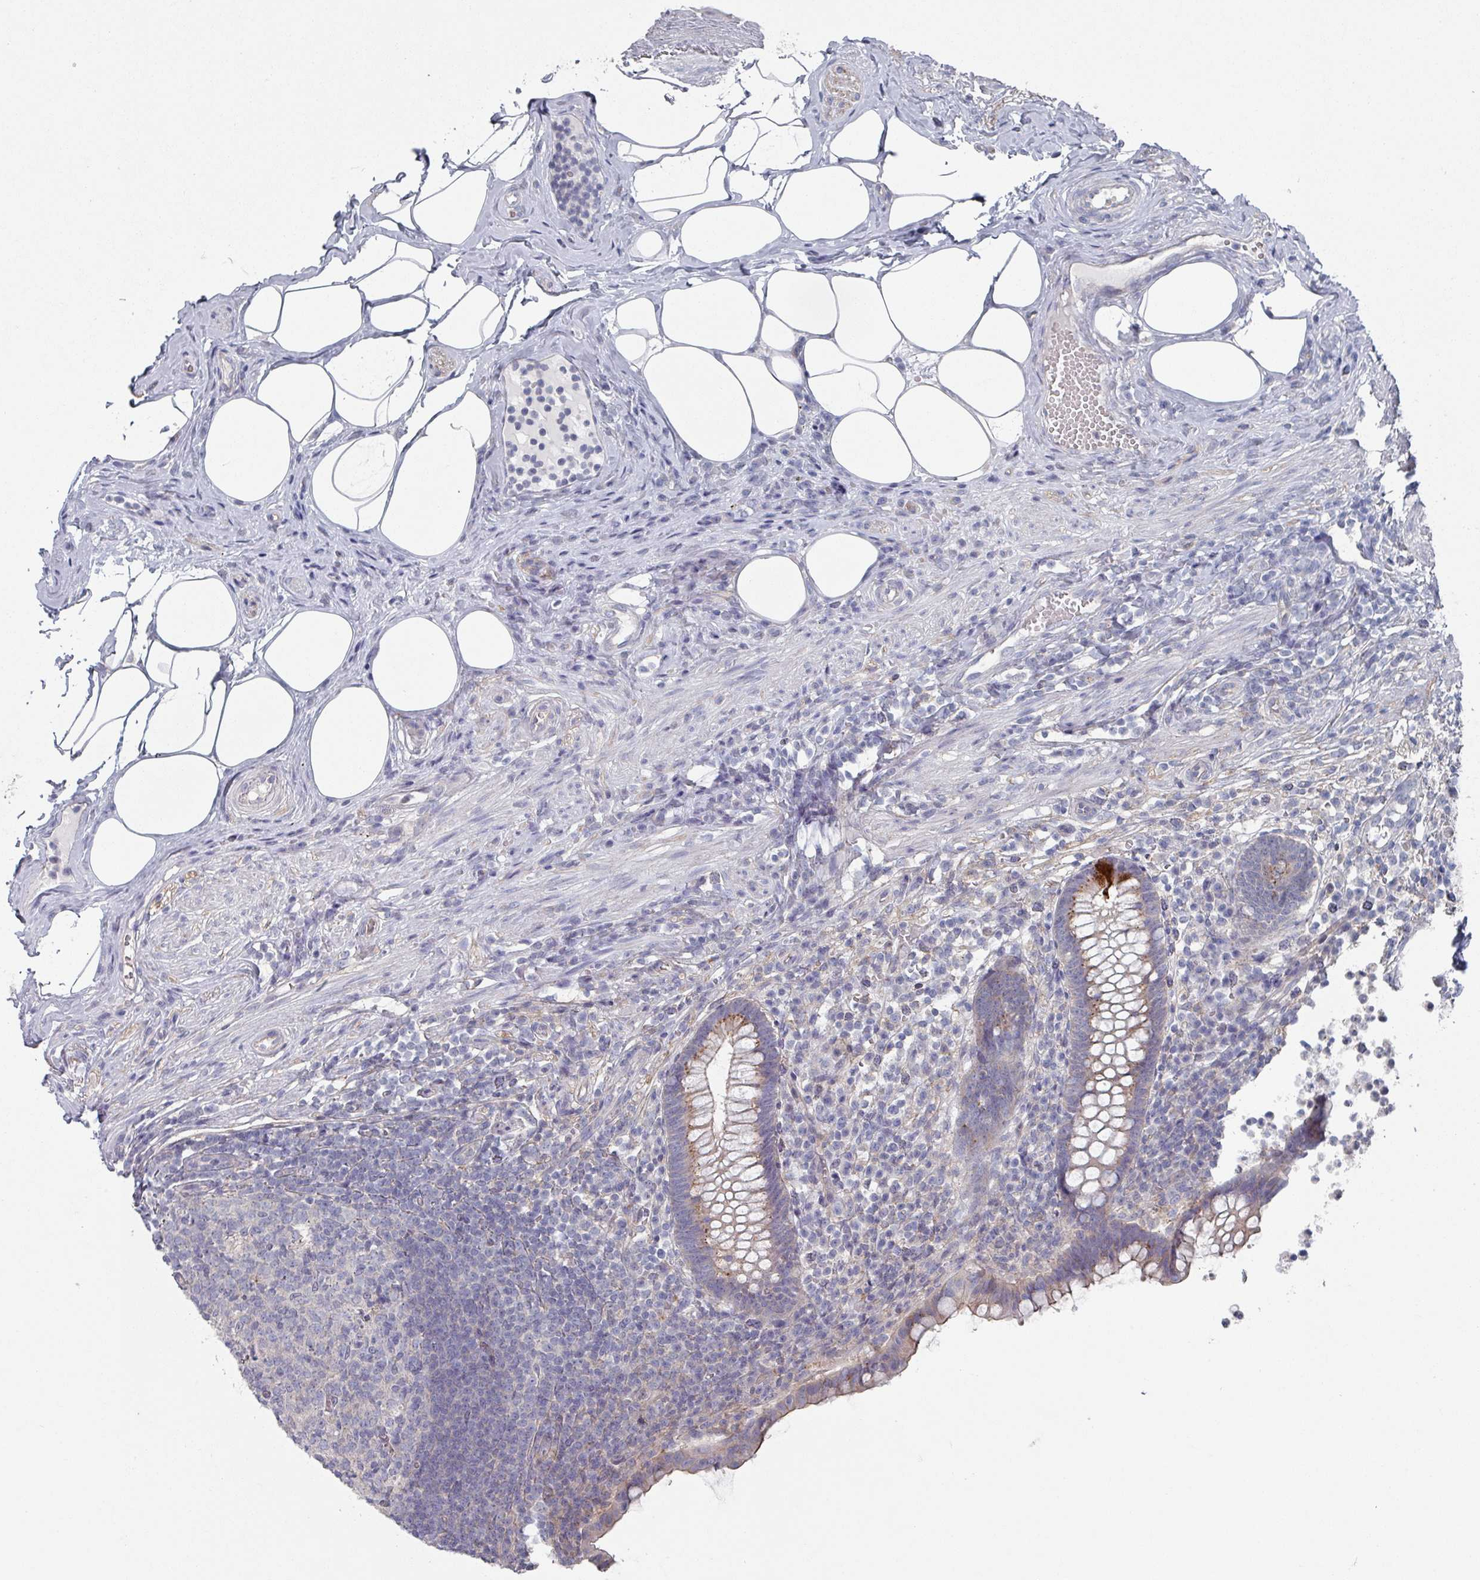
{"staining": {"intensity": "strong", "quantity": "<25%", "location": "cytoplasmic/membranous"}, "tissue": "appendix", "cell_type": "Glandular cells", "image_type": "normal", "snomed": [{"axis": "morphology", "description": "Normal tissue, NOS"}, {"axis": "topography", "description": "Appendix"}], "caption": "This histopathology image reveals immunohistochemistry staining of unremarkable appendix, with medium strong cytoplasmic/membranous staining in approximately <25% of glandular cells.", "gene": "EFL1", "patient": {"sex": "female", "age": 56}}